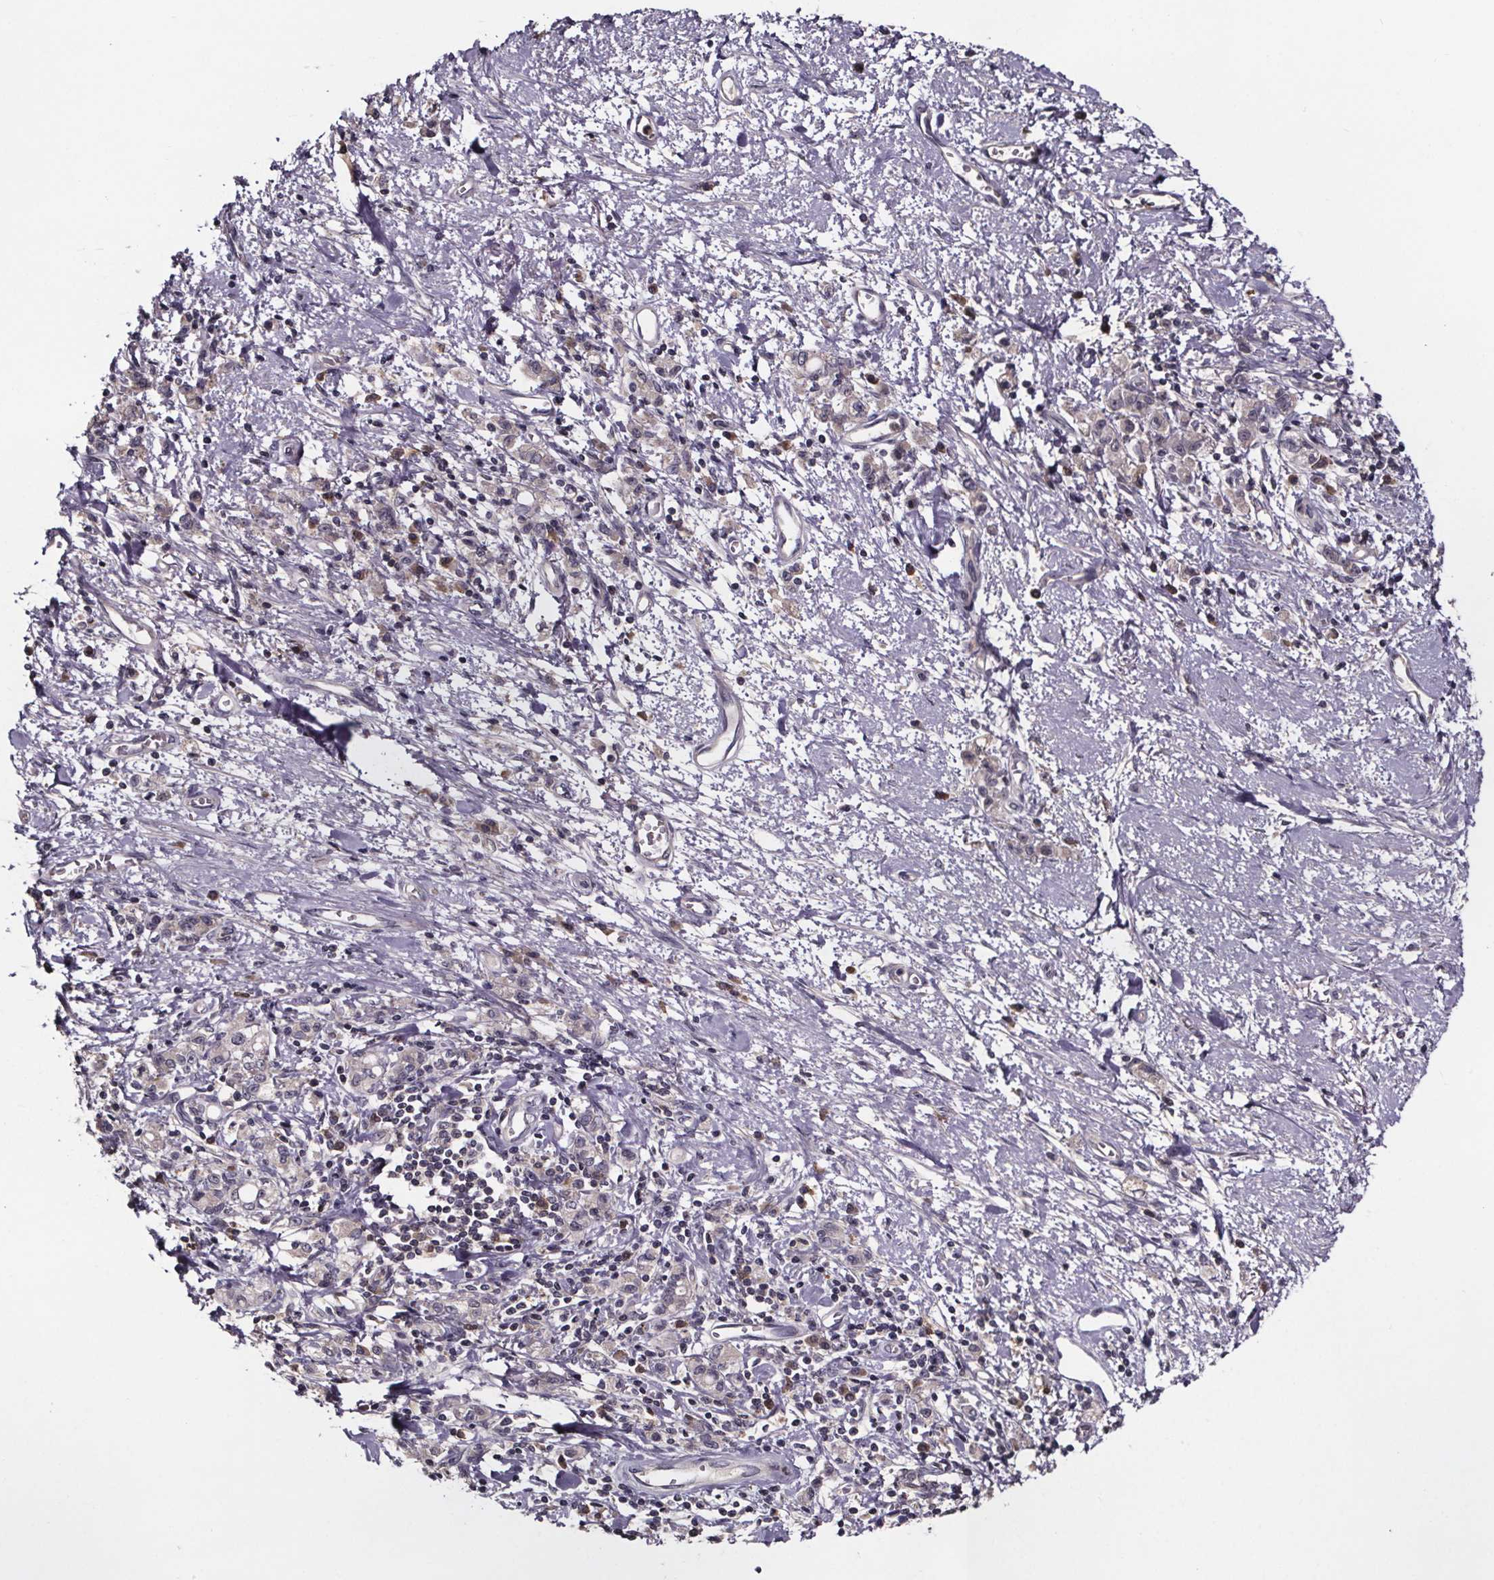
{"staining": {"intensity": "negative", "quantity": "none", "location": "none"}, "tissue": "stomach cancer", "cell_type": "Tumor cells", "image_type": "cancer", "snomed": [{"axis": "morphology", "description": "Adenocarcinoma, NOS"}, {"axis": "topography", "description": "Stomach"}], "caption": "Stomach adenocarcinoma was stained to show a protein in brown. There is no significant positivity in tumor cells. (IHC, brightfield microscopy, high magnification).", "gene": "SMIM1", "patient": {"sex": "male", "age": 77}}